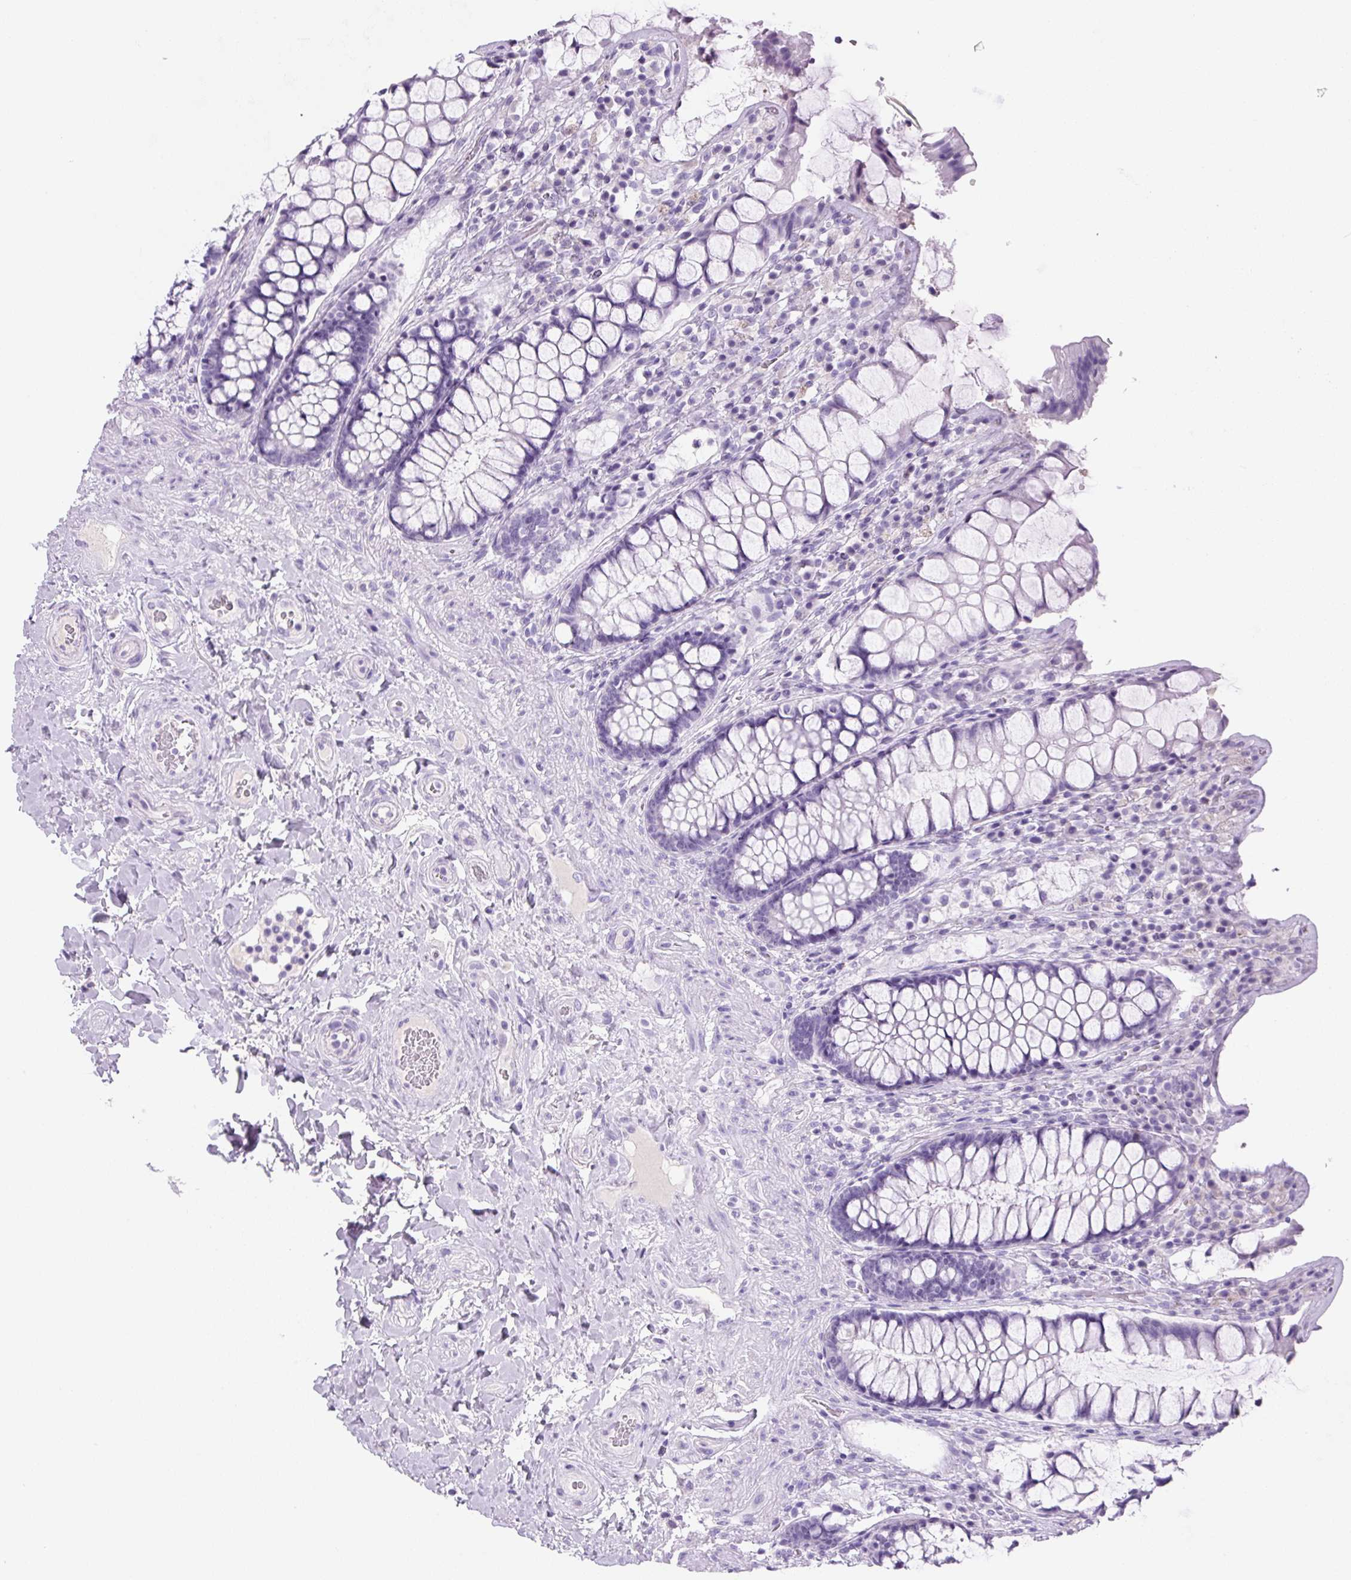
{"staining": {"intensity": "negative", "quantity": "none", "location": "none"}, "tissue": "rectum", "cell_type": "Glandular cells", "image_type": "normal", "snomed": [{"axis": "morphology", "description": "Normal tissue, NOS"}, {"axis": "topography", "description": "Rectum"}], "caption": "Photomicrograph shows no significant protein staining in glandular cells of normal rectum.", "gene": "PRRT1", "patient": {"sex": "female", "age": 58}}